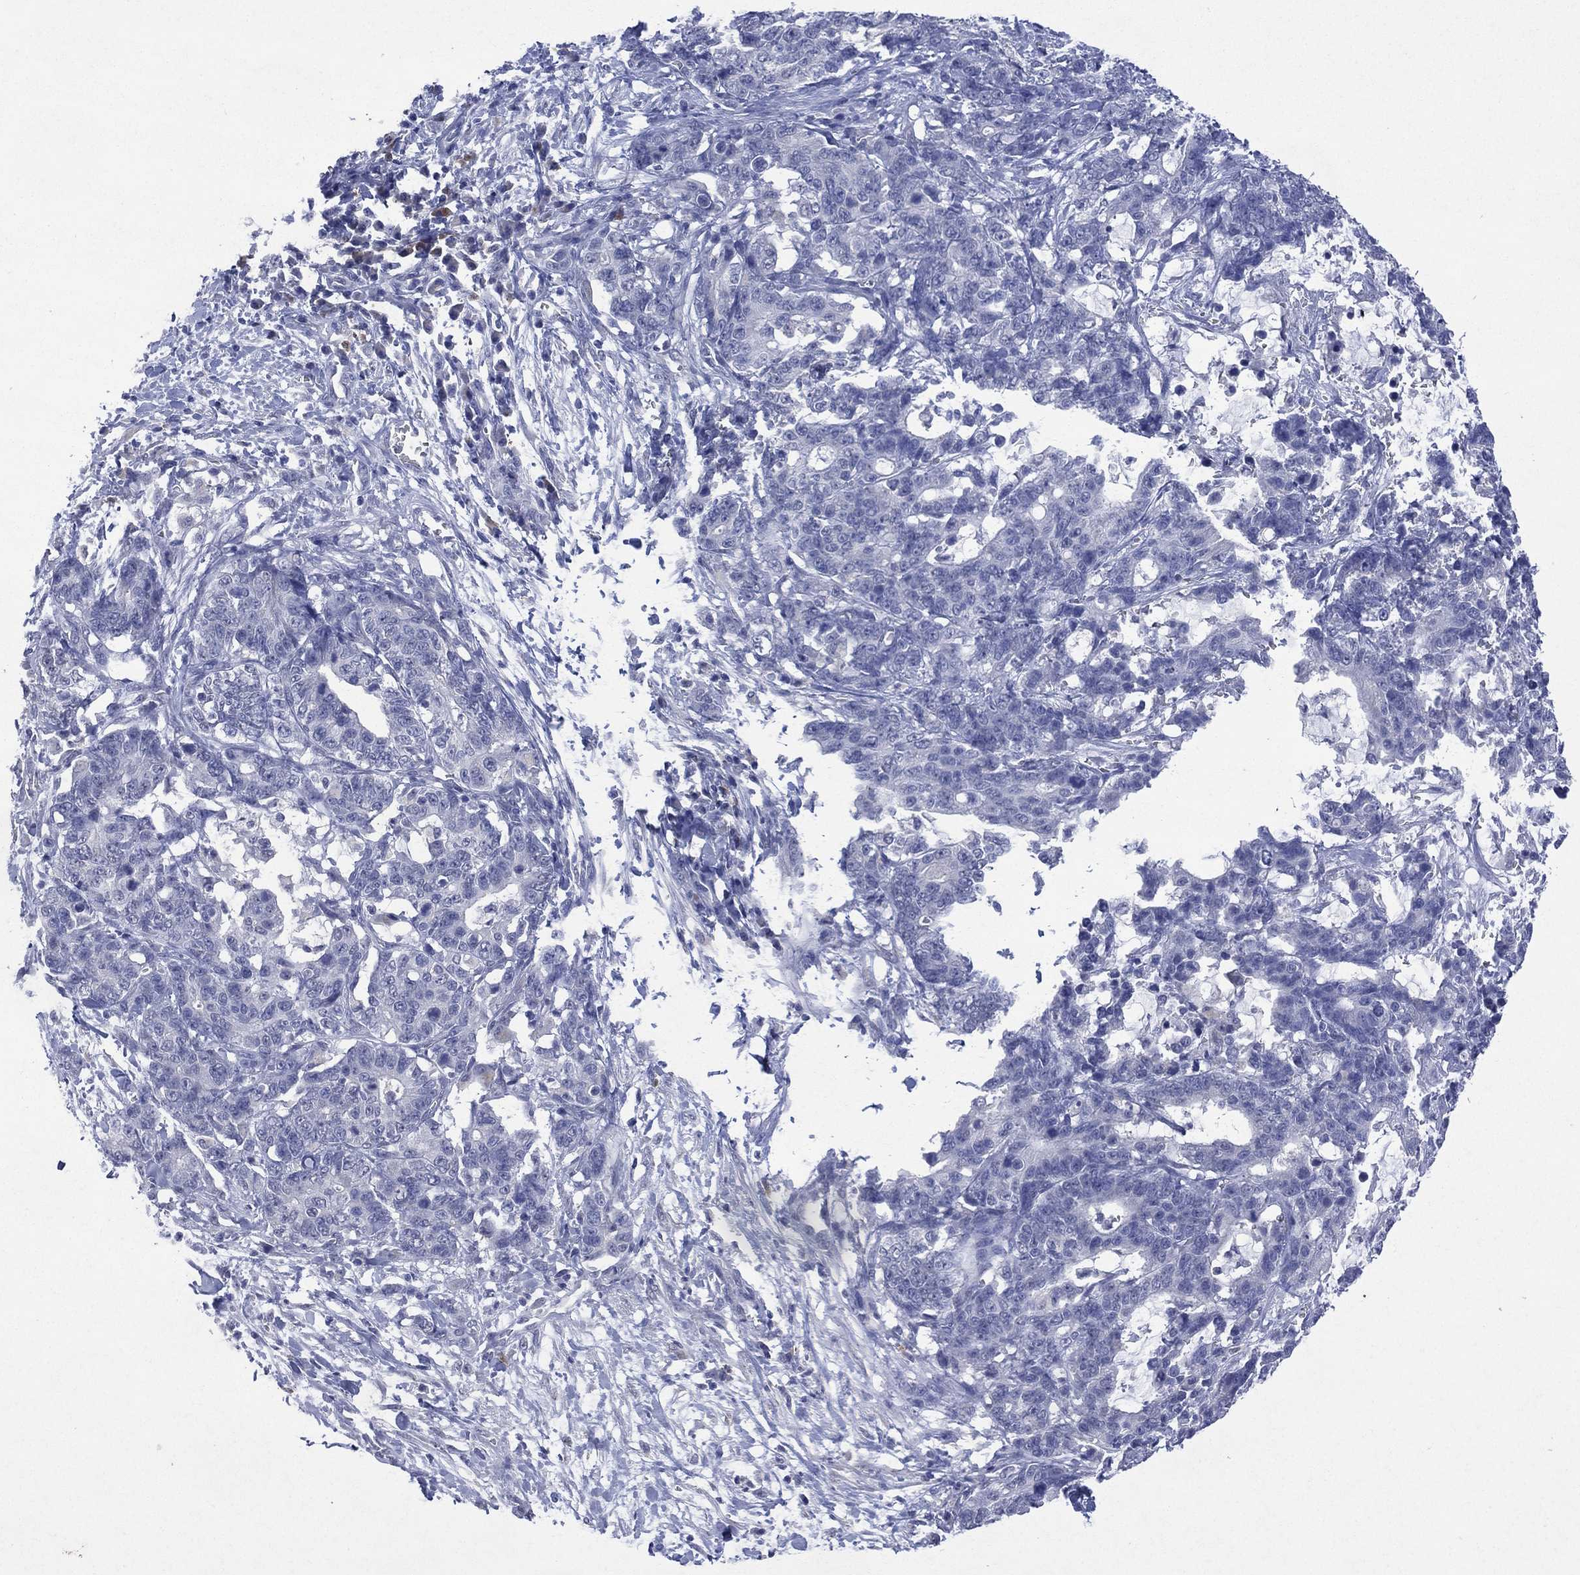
{"staining": {"intensity": "negative", "quantity": "none", "location": "none"}, "tissue": "stomach cancer", "cell_type": "Tumor cells", "image_type": "cancer", "snomed": [{"axis": "morphology", "description": "Normal tissue, NOS"}, {"axis": "morphology", "description": "Adenocarcinoma, NOS"}, {"axis": "topography", "description": "Stomach"}], "caption": "This is an immunohistochemistry (IHC) histopathology image of human stomach cancer. There is no expression in tumor cells.", "gene": "ASB10", "patient": {"sex": "female", "age": 64}}